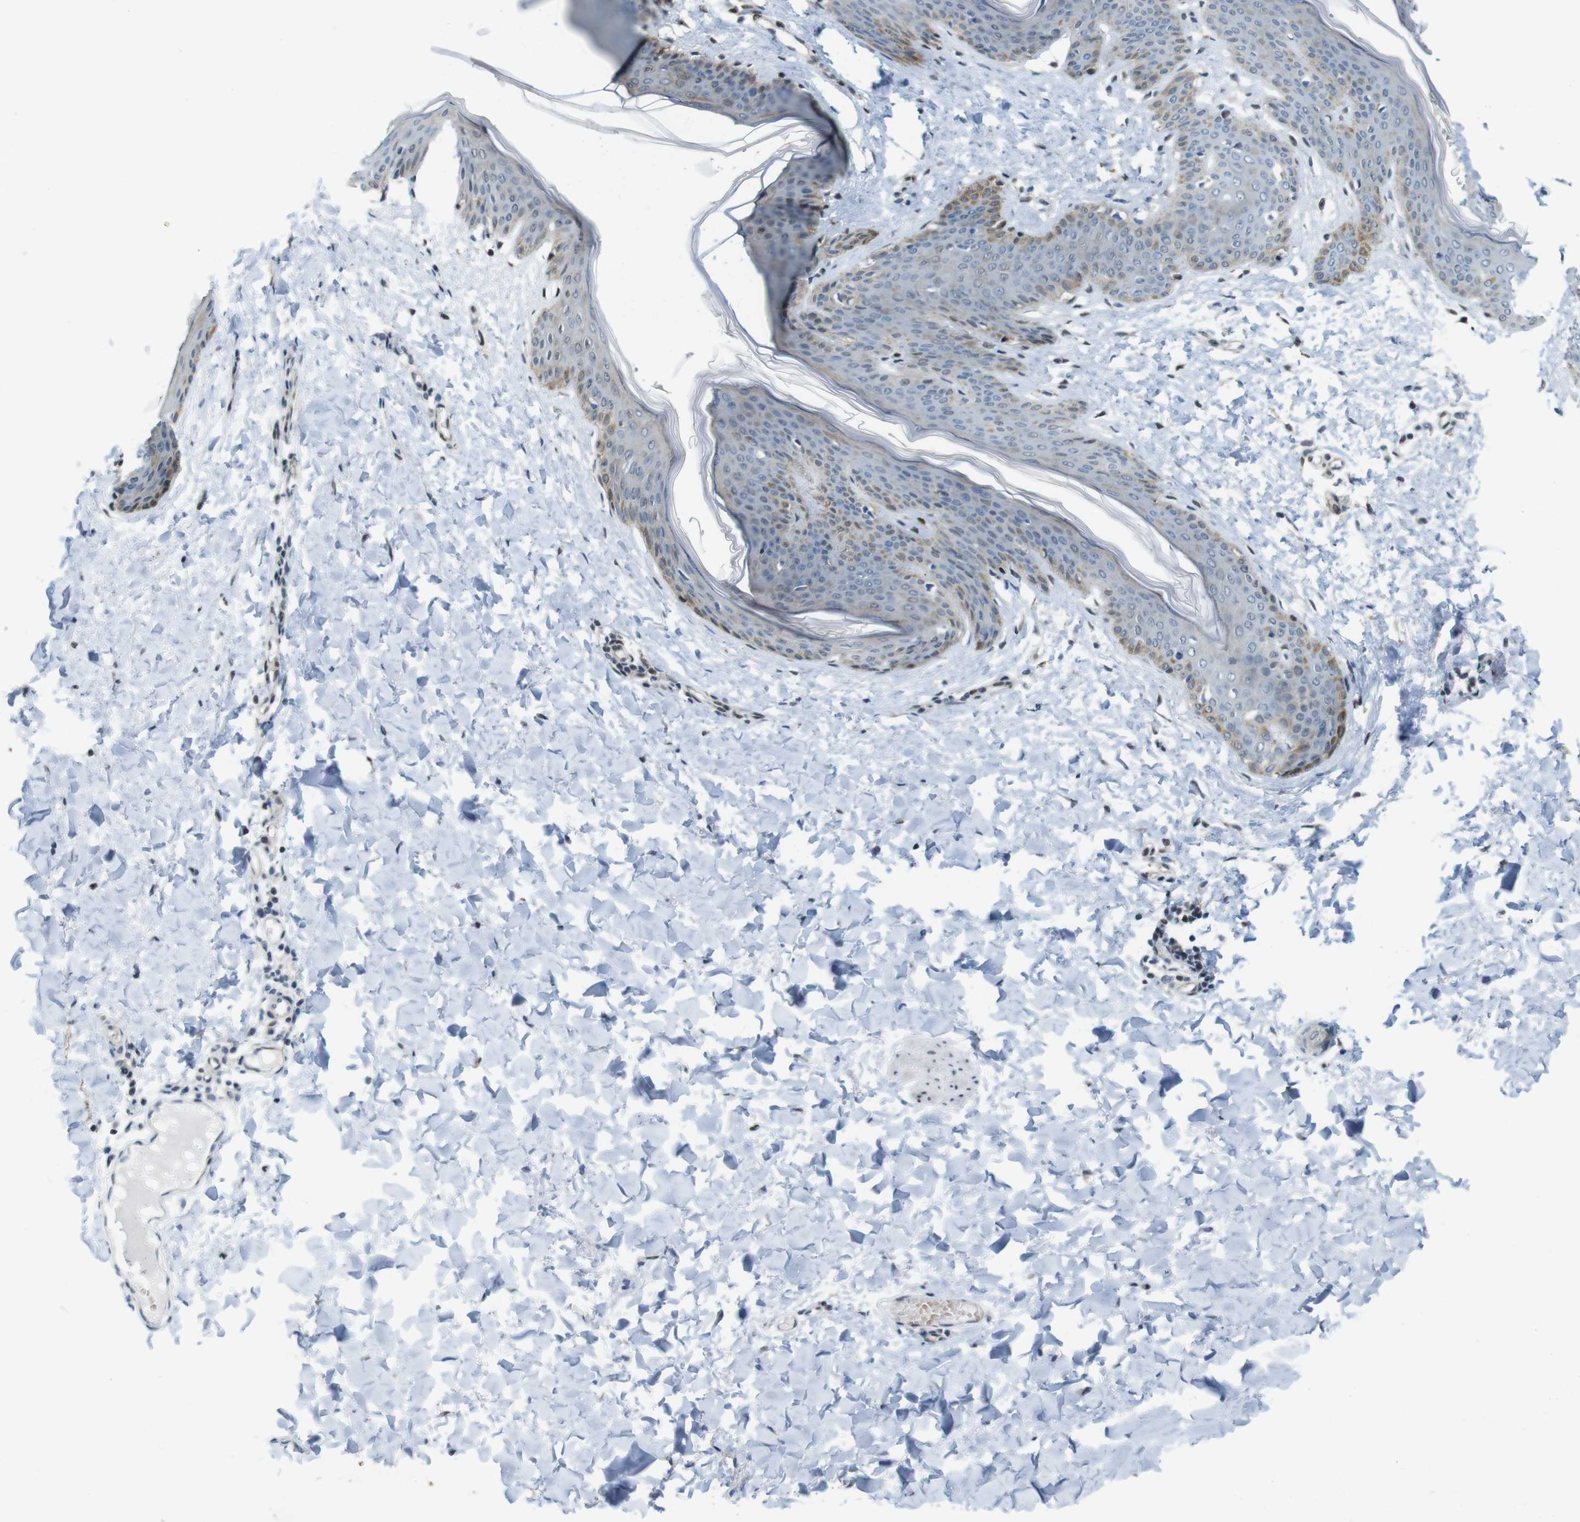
{"staining": {"intensity": "moderate", "quantity": ">75%", "location": "cytoplasmic/membranous"}, "tissue": "skin", "cell_type": "Fibroblasts", "image_type": "normal", "snomed": [{"axis": "morphology", "description": "Normal tissue, NOS"}, {"axis": "topography", "description": "Skin"}], "caption": "The image exhibits immunohistochemical staining of unremarkable skin. There is moderate cytoplasmic/membranous positivity is seen in about >75% of fibroblasts.", "gene": "SKI", "patient": {"sex": "female", "age": 17}}